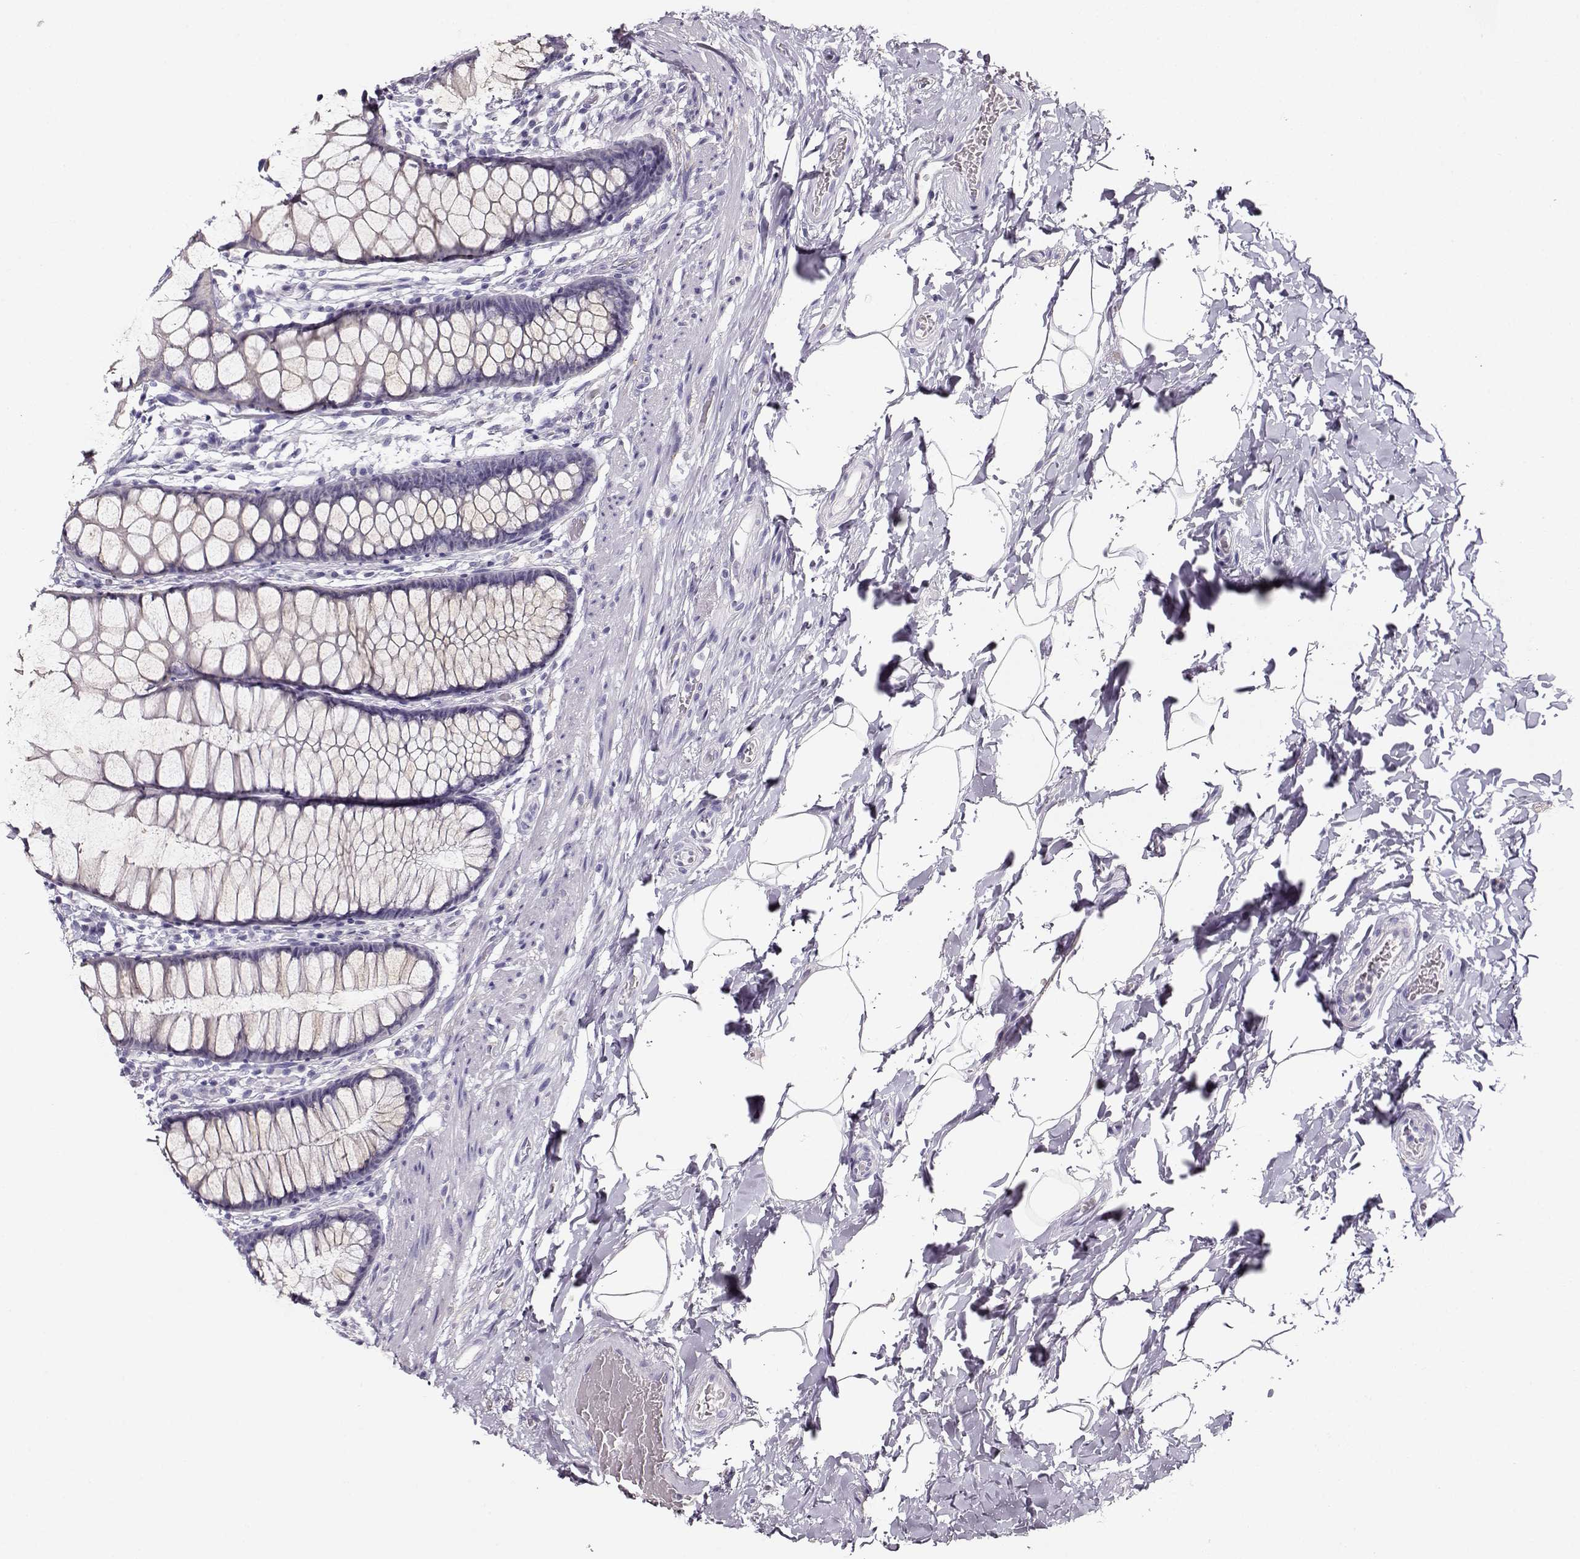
{"staining": {"intensity": "negative", "quantity": "none", "location": "none"}, "tissue": "rectum", "cell_type": "Glandular cells", "image_type": "normal", "snomed": [{"axis": "morphology", "description": "Normal tissue, NOS"}, {"axis": "topography", "description": "Rectum"}], "caption": "Immunohistochemistry image of benign human rectum stained for a protein (brown), which reveals no positivity in glandular cells.", "gene": "RBM44", "patient": {"sex": "female", "age": 62}}